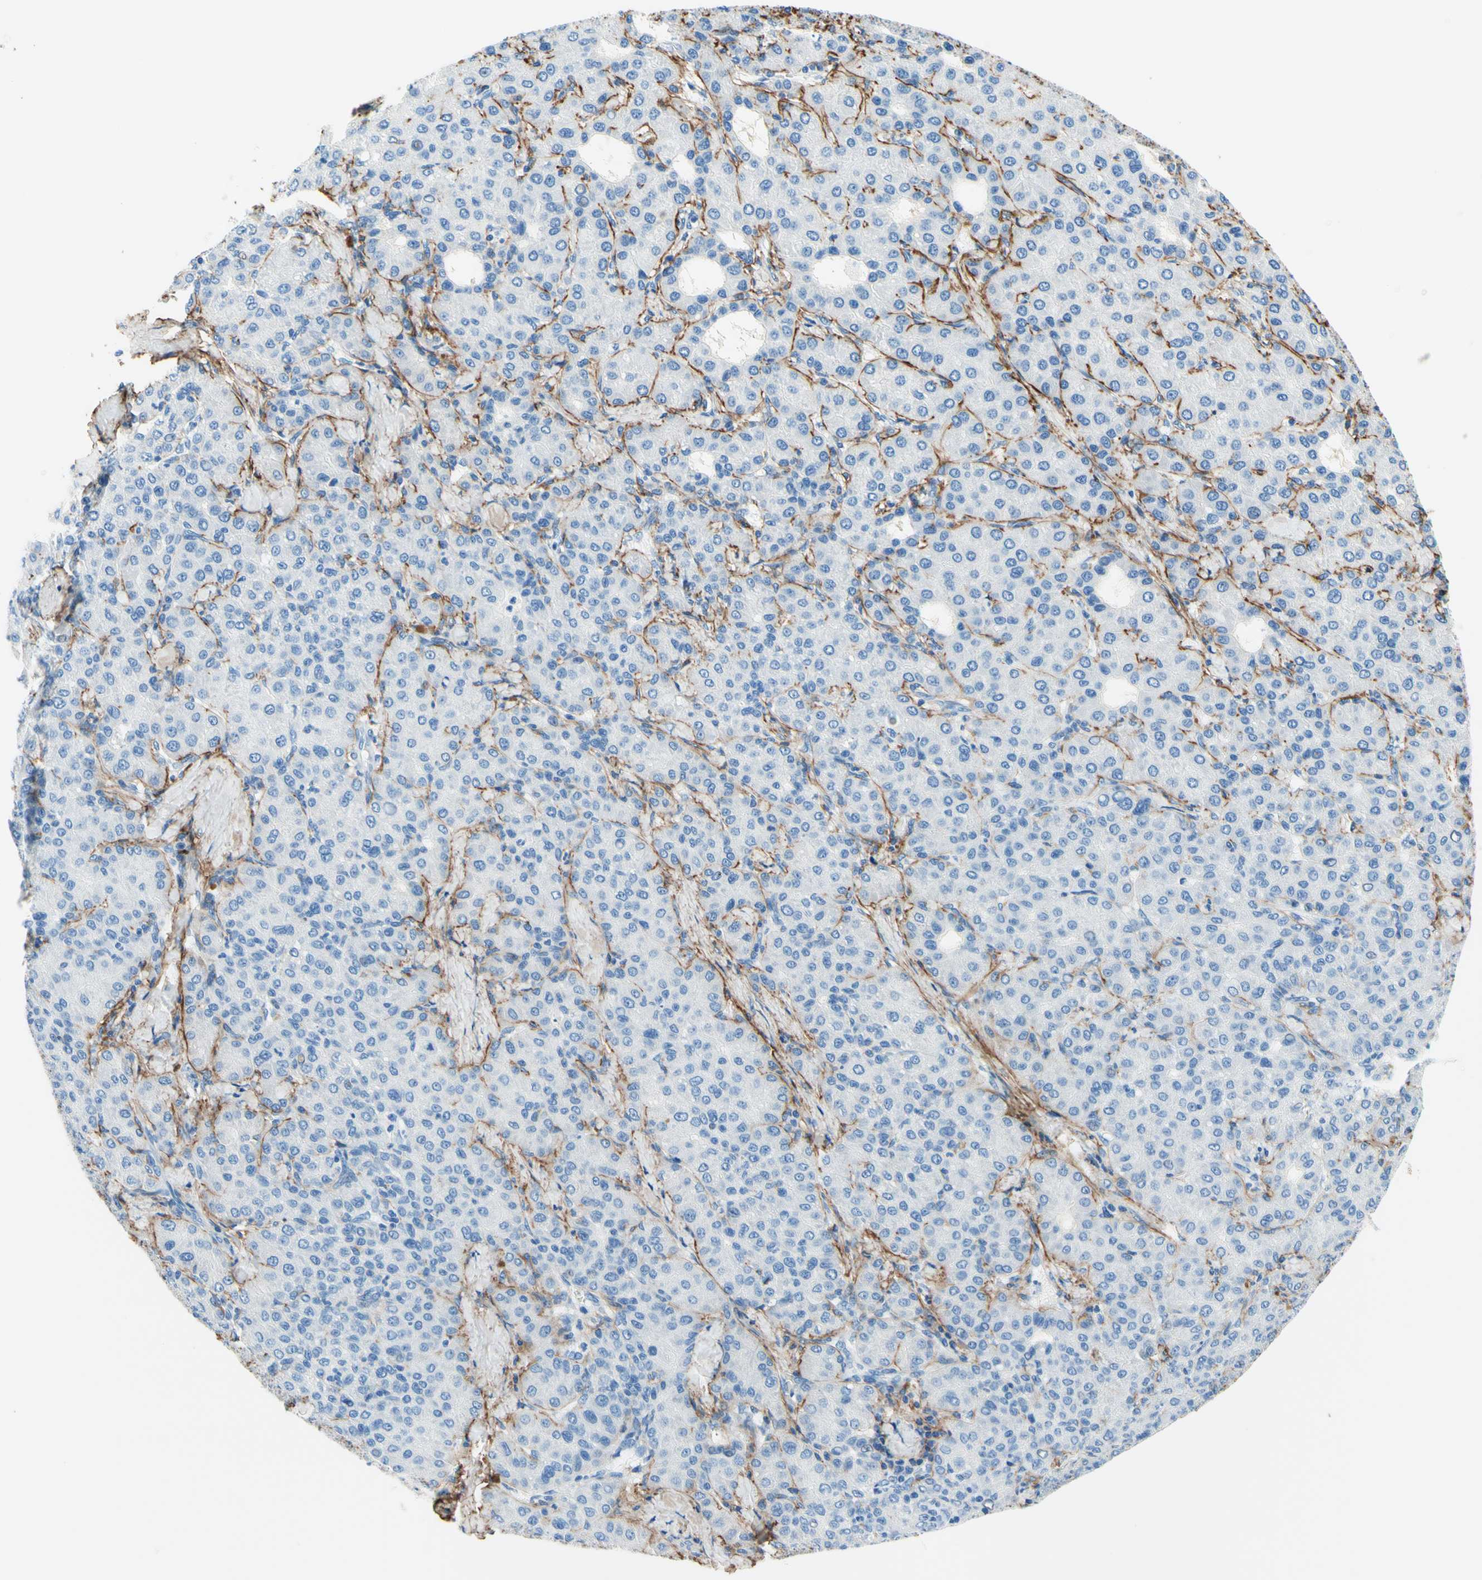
{"staining": {"intensity": "negative", "quantity": "none", "location": "none"}, "tissue": "liver cancer", "cell_type": "Tumor cells", "image_type": "cancer", "snomed": [{"axis": "morphology", "description": "Carcinoma, Hepatocellular, NOS"}, {"axis": "topography", "description": "Liver"}], "caption": "This is an IHC photomicrograph of human liver cancer. There is no expression in tumor cells.", "gene": "MFAP5", "patient": {"sex": "male", "age": 65}}